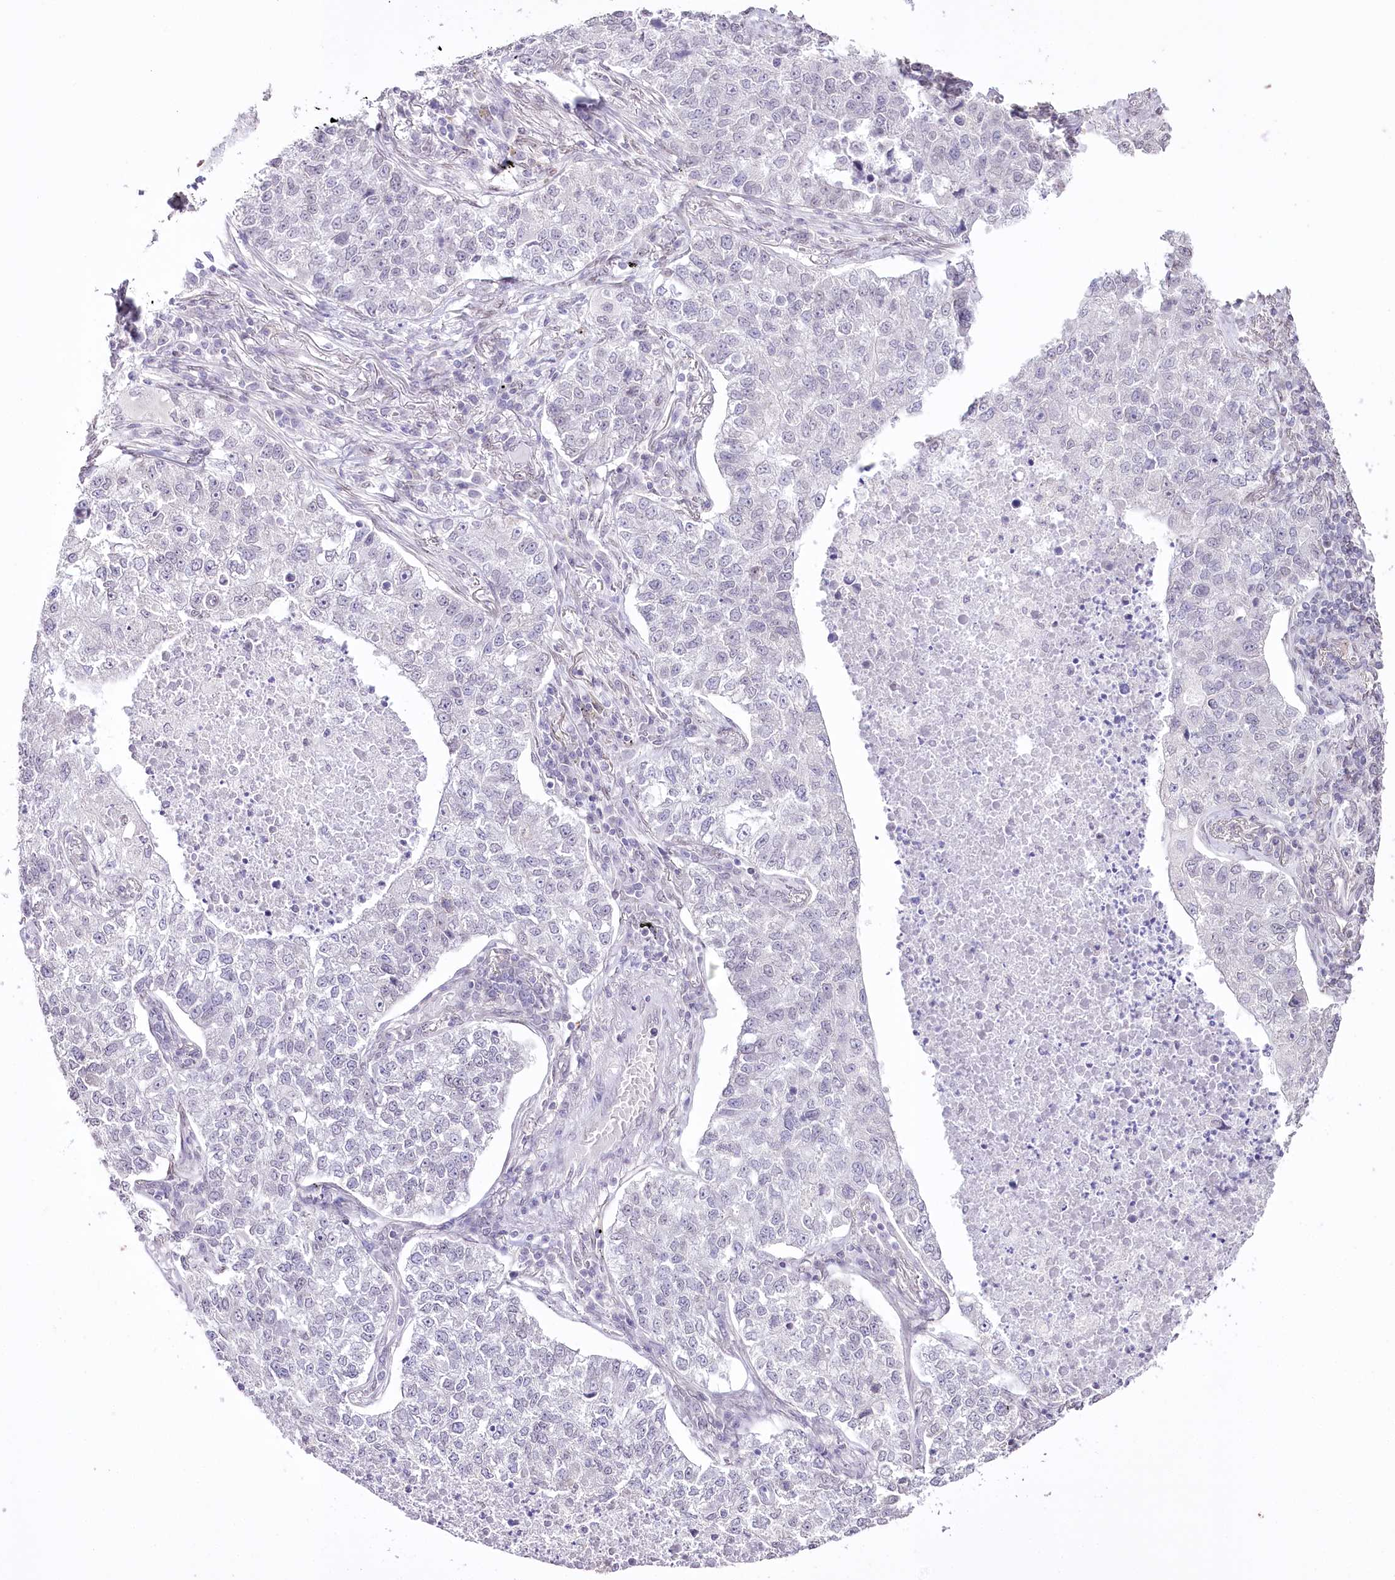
{"staining": {"intensity": "negative", "quantity": "none", "location": "none"}, "tissue": "lung cancer", "cell_type": "Tumor cells", "image_type": "cancer", "snomed": [{"axis": "morphology", "description": "Adenocarcinoma, NOS"}, {"axis": "topography", "description": "Lung"}], "caption": "The micrograph demonstrates no significant staining in tumor cells of lung adenocarcinoma.", "gene": "SLC39A10", "patient": {"sex": "male", "age": 49}}